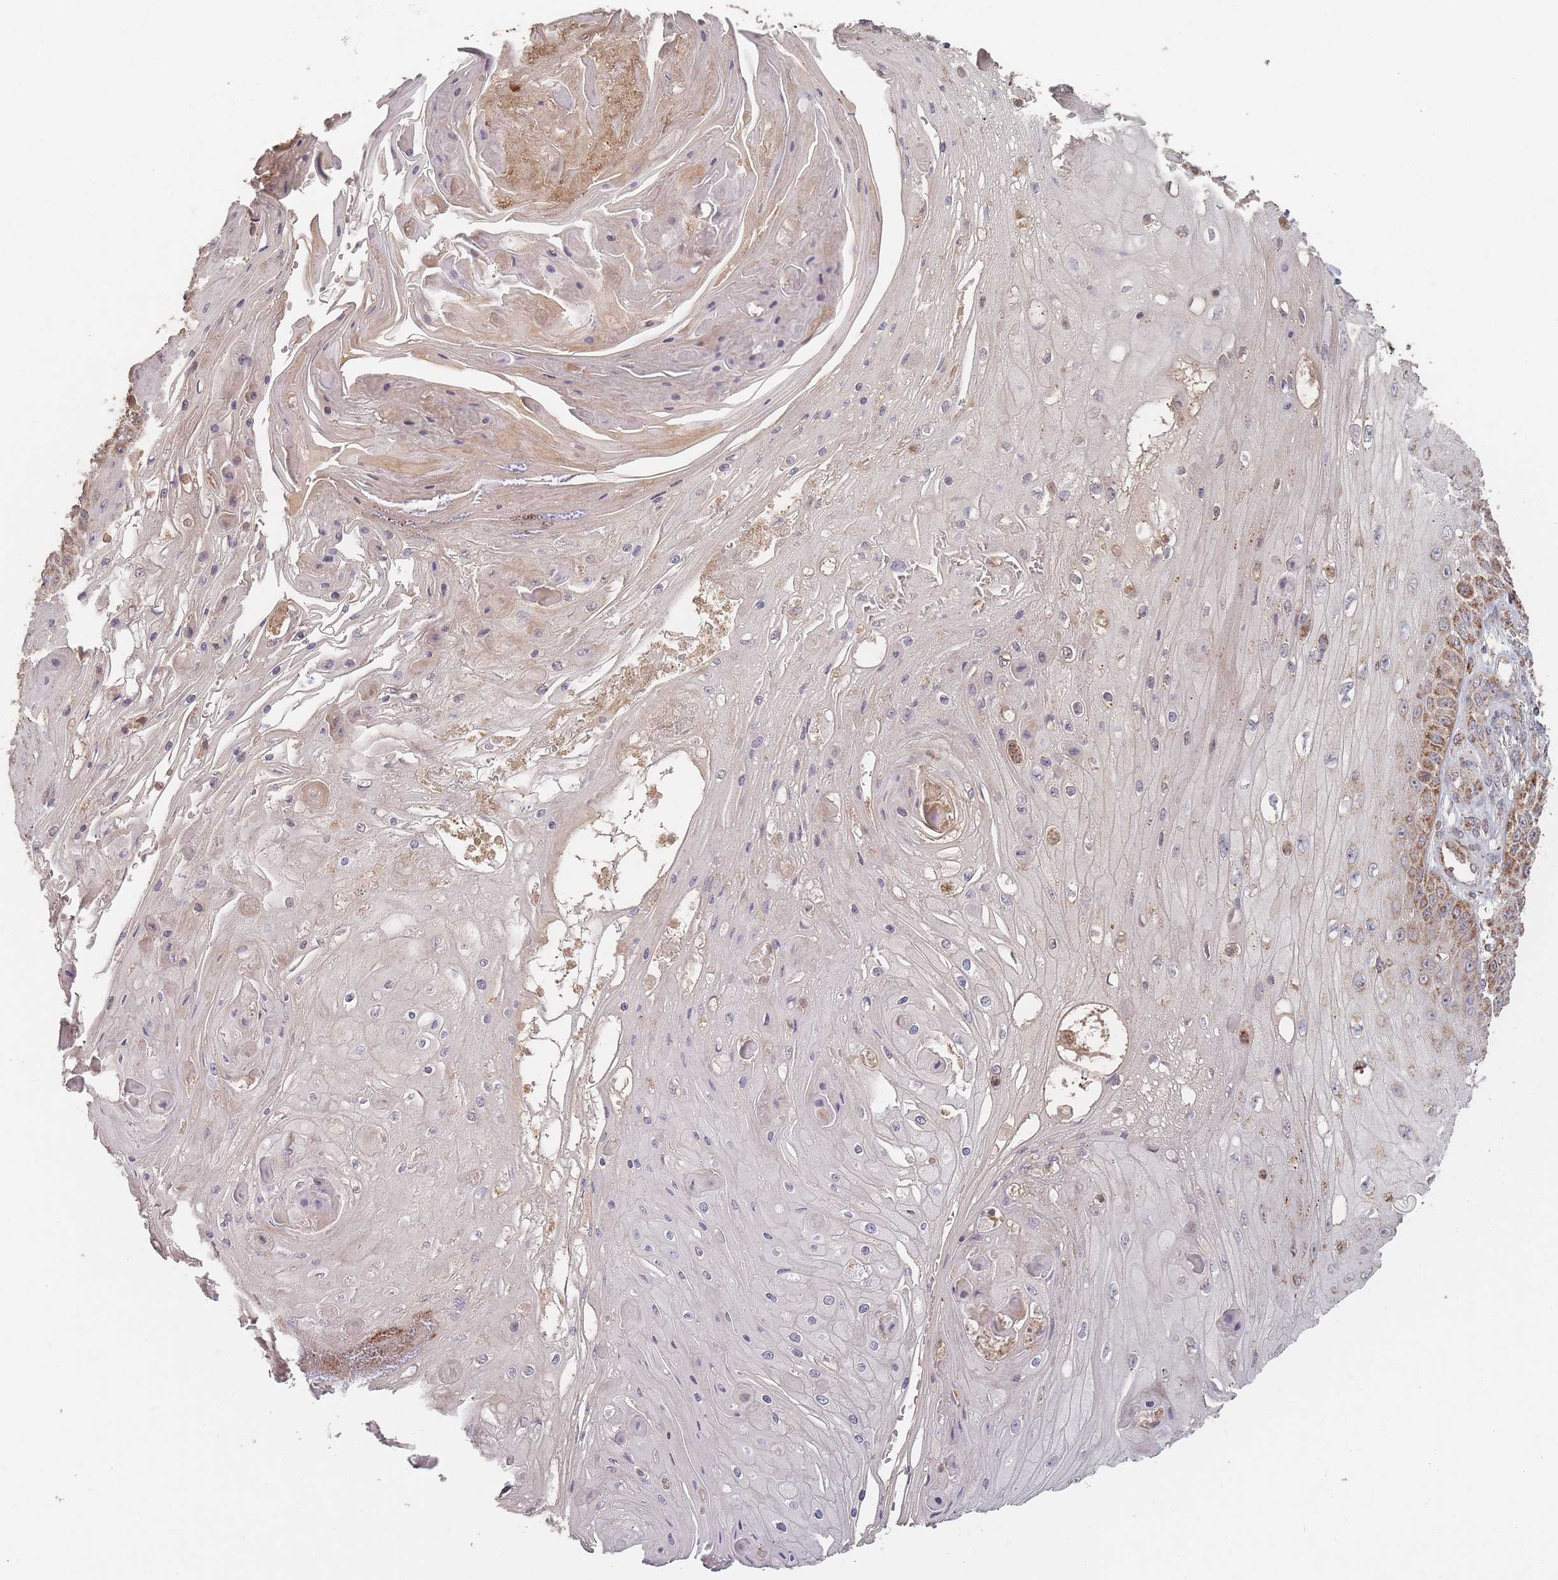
{"staining": {"intensity": "moderate", "quantity": "25%-75%", "location": "cytoplasmic/membranous"}, "tissue": "skin cancer", "cell_type": "Tumor cells", "image_type": "cancer", "snomed": [{"axis": "morphology", "description": "Squamous cell carcinoma, NOS"}, {"axis": "topography", "description": "Skin"}], "caption": "This micrograph demonstrates squamous cell carcinoma (skin) stained with IHC to label a protein in brown. The cytoplasmic/membranous of tumor cells show moderate positivity for the protein. Nuclei are counter-stained blue.", "gene": "LYRM7", "patient": {"sex": "male", "age": 70}}